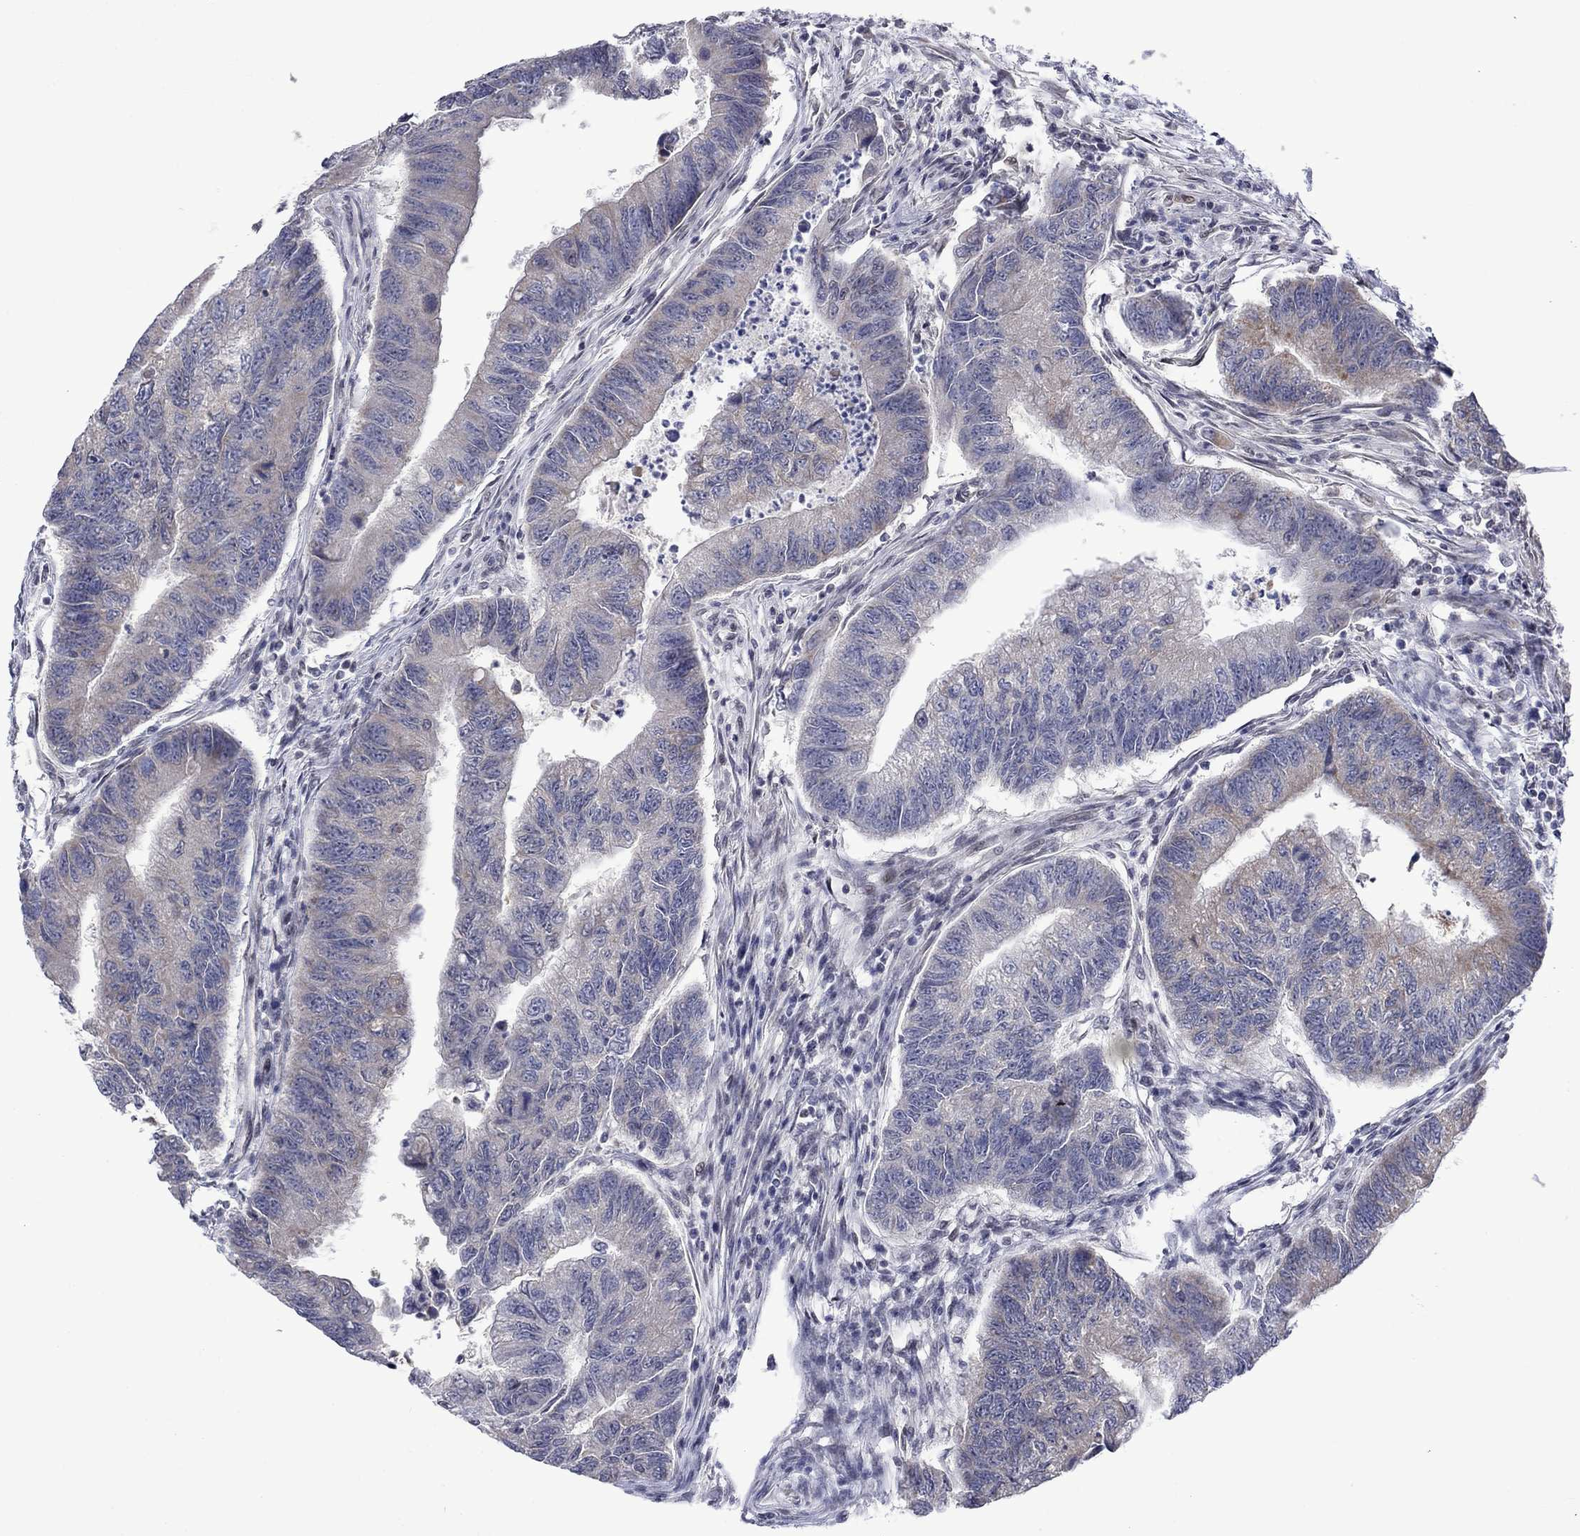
{"staining": {"intensity": "weak", "quantity": "<25%", "location": "cytoplasmic/membranous"}, "tissue": "colorectal cancer", "cell_type": "Tumor cells", "image_type": "cancer", "snomed": [{"axis": "morphology", "description": "Adenocarcinoma, NOS"}, {"axis": "topography", "description": "Colon"}], "caption": "IHC micrograph of human colorectal cancer stained for a protein (brown), which demonstrates no positivity in tumor cells.", "gene": "KCNJ16", "patient": {"sex": "female", "age": 65}}